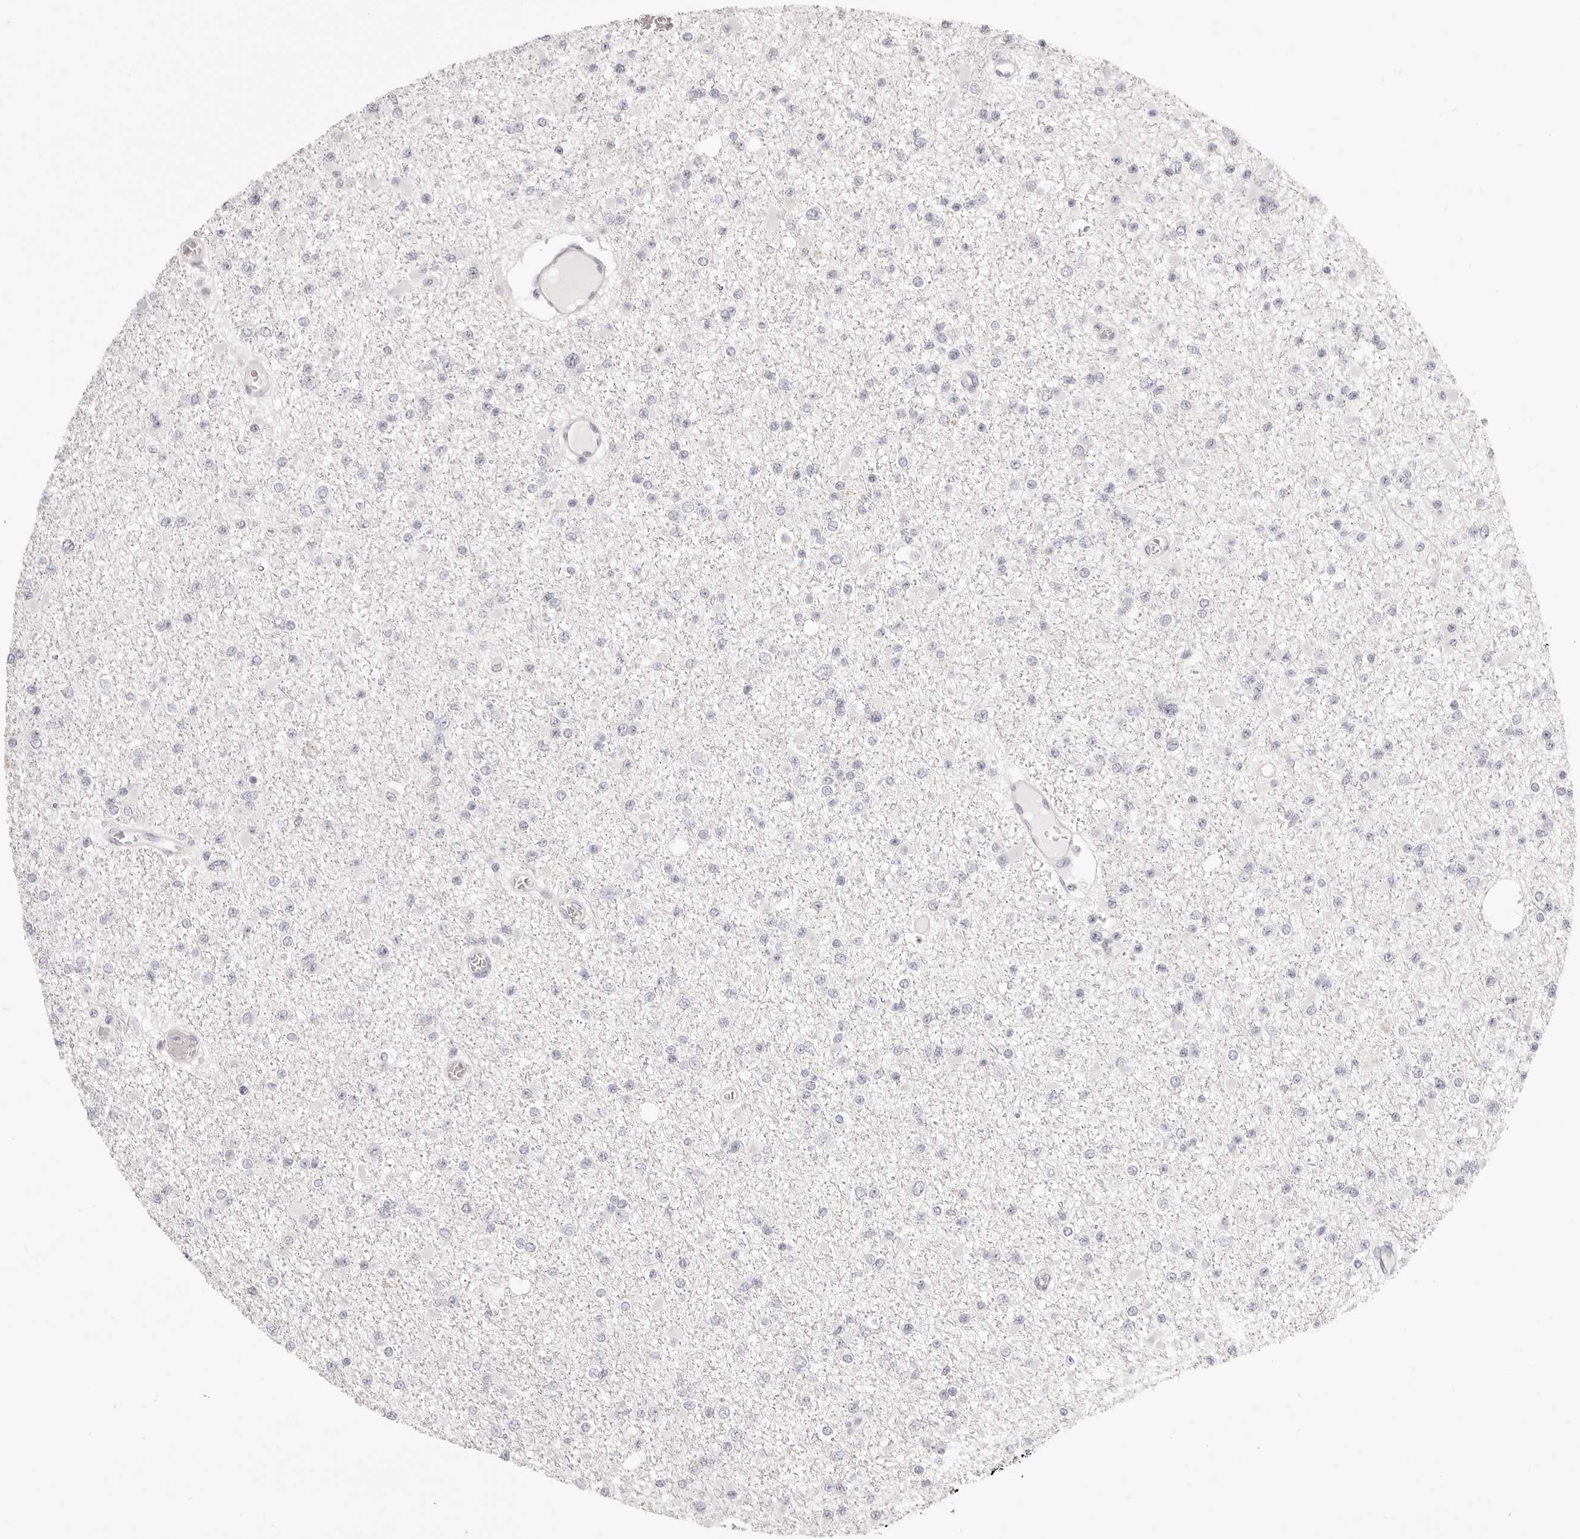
{"staining": {"intensity": "negative", "quantity": "none", "location": "none"}, "tissue": "glioma", "cell_type": "Tumor cells", "image_type": "cancer", "snomed": [{"axis": "morphology", "description": "Glioma, malignant, Low grade"}, {"axis": "topography", "description": "Brain"}], "caption": "IHC histopathology image of neoplastic tissue: human glioma stained with DAB (3,3'-diaminobenzidine) exhibits no significant protein staining in tumor cells.", "gene": "FABP1", "patient": {"sex": "female", "age": 22}}